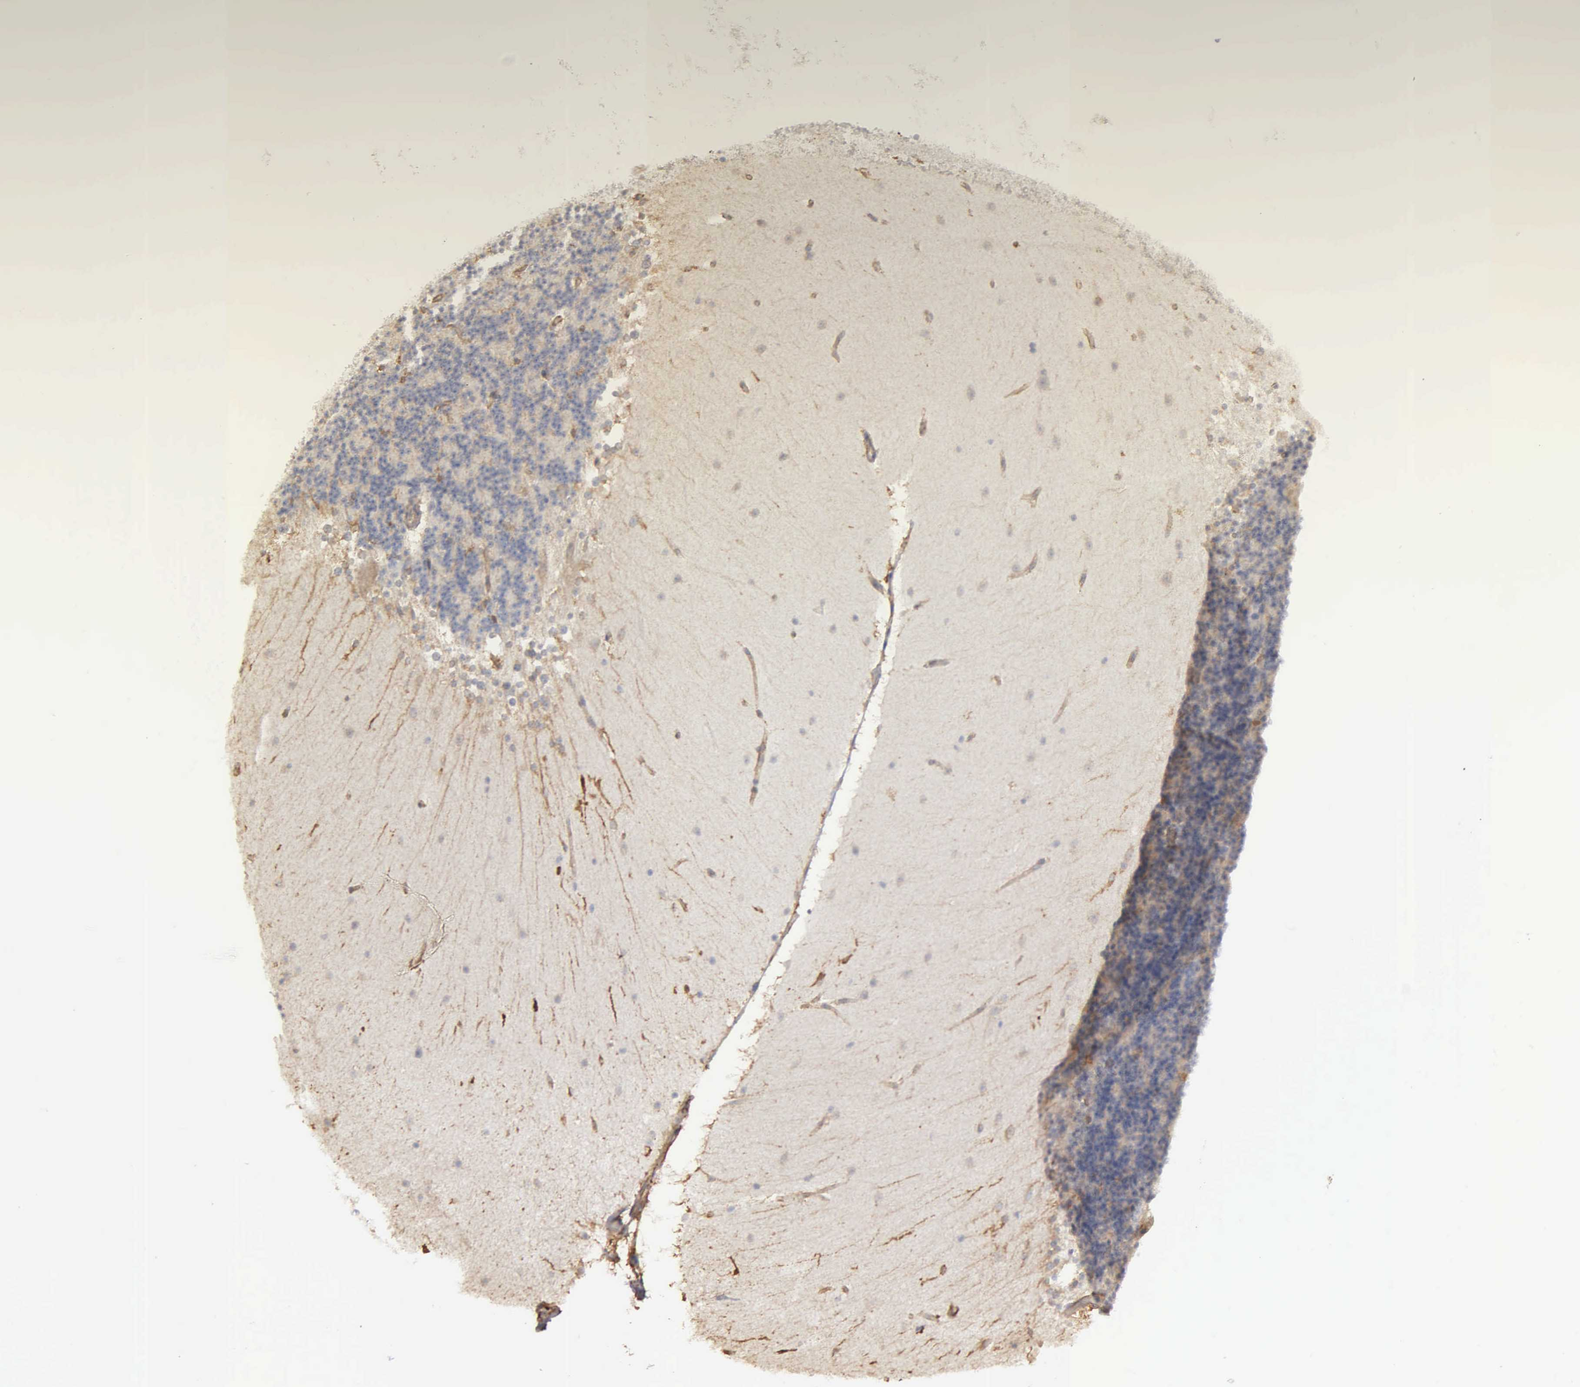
{"staining": {"intensity": "weak", "quantity": "<25%", "location": "cytoplasmic/membranous"}, "tissue": "cerebellum", "cell_type": "Cells in granular layer", "image_type": "normal", "snomed": [{"axis": "morphology", "description": "Normal tissue, NOS"}, {"axis": "topography", "description": "Cerebellum"}], "caption": "High power microscopy micrograph of an IHC photomicrograph of benign cerebellum, revealing no significant expression in cells in granular layer.", "gene": "LIN52", "patient": {"sex": "female", "age": 19}}